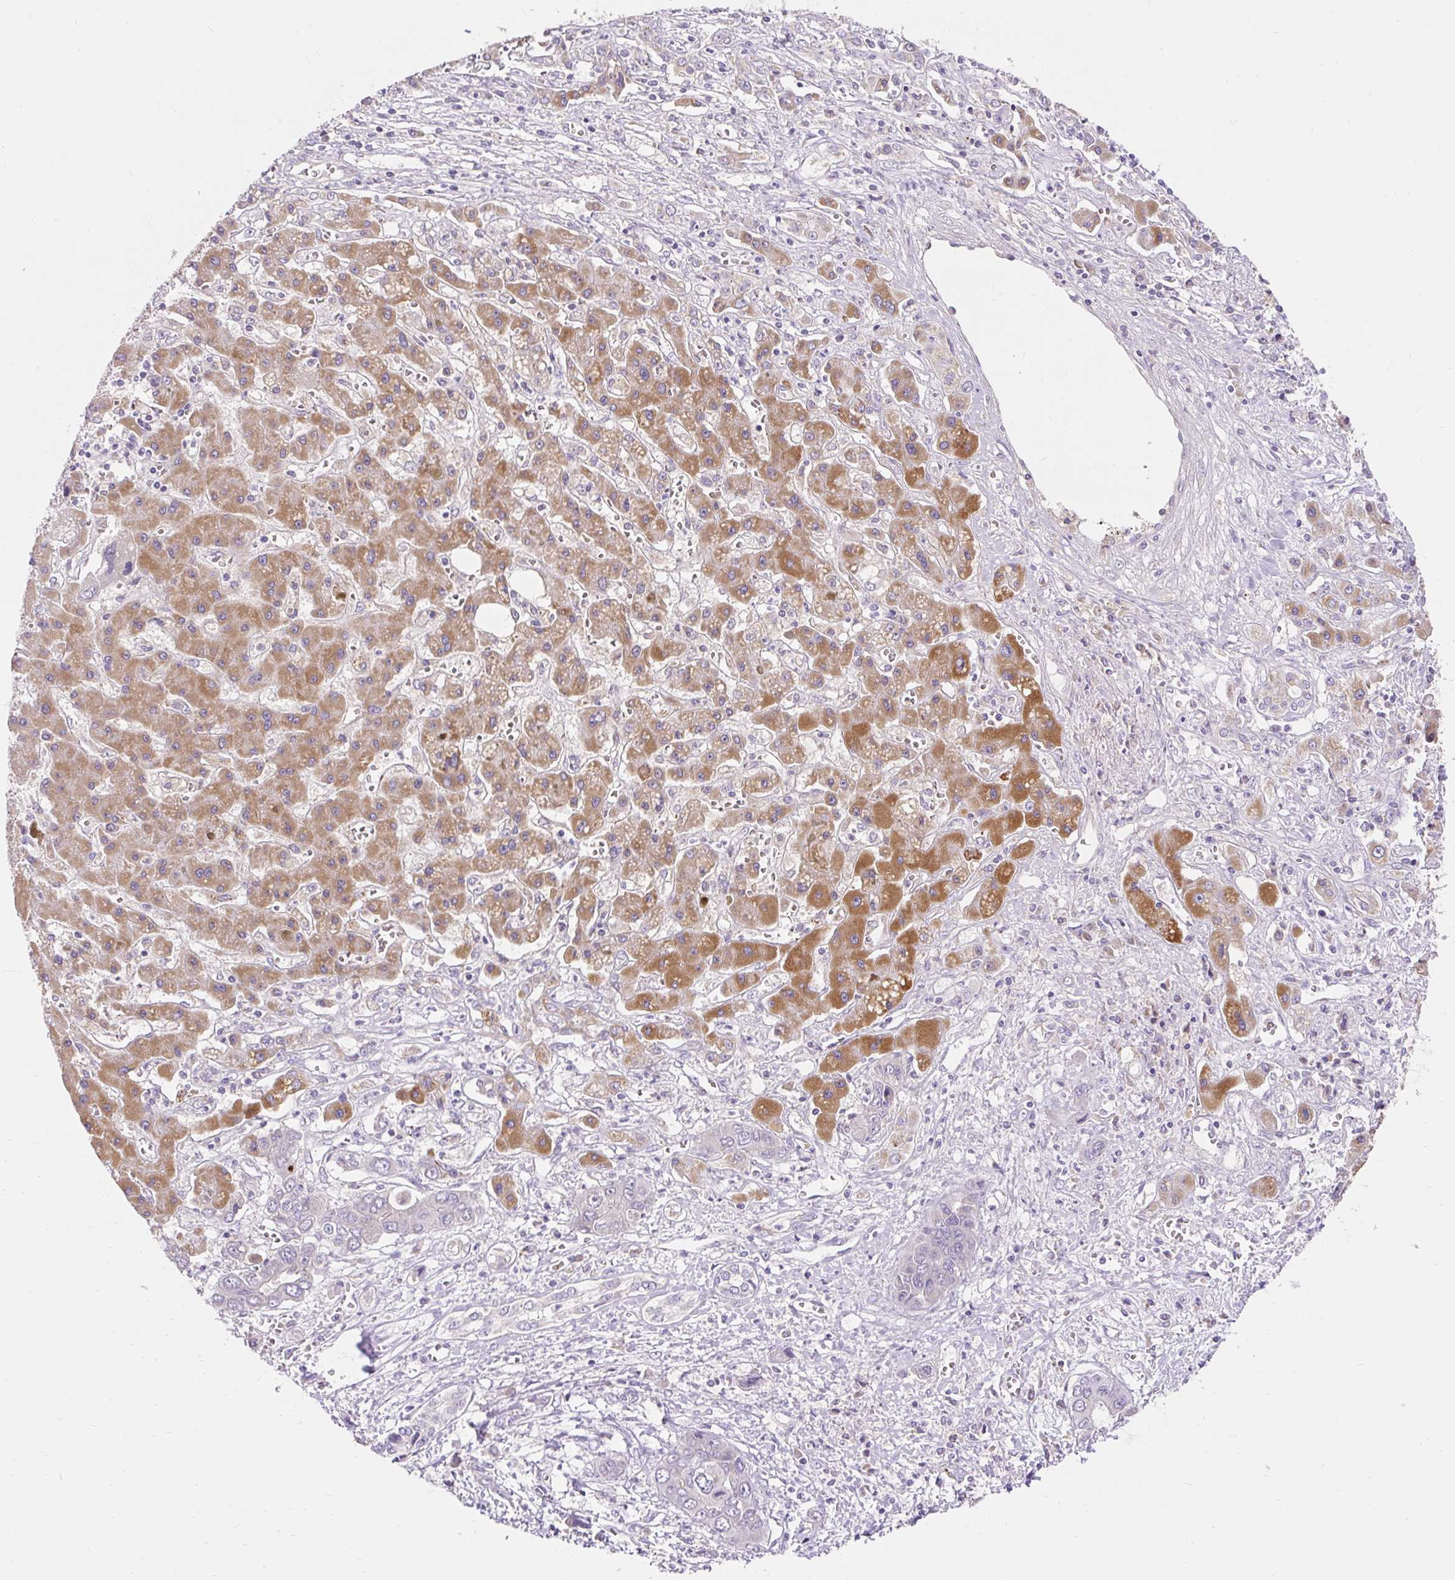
{"staining": {"intensity": "negative", "quantity": "none", "location": "none"}, "tissue": "liver cancer", "cell_type": "Tumor cells", "image_type": "cancer", "snomed": [{"axis": "morphology", "description": "Cholangiocarcinoma"}, {"axis": "topography", "description": "Liver"}], "caption": "Immunohistochemistry (IHC) of human liver cancer displays no positivity in tumor cells. The staining is performed using DAB brown chromogen with nuclei counter-stained in using hematoxylin.", "gene": "PMAIP1", "patient": {"sex": "male", "age": 67}}